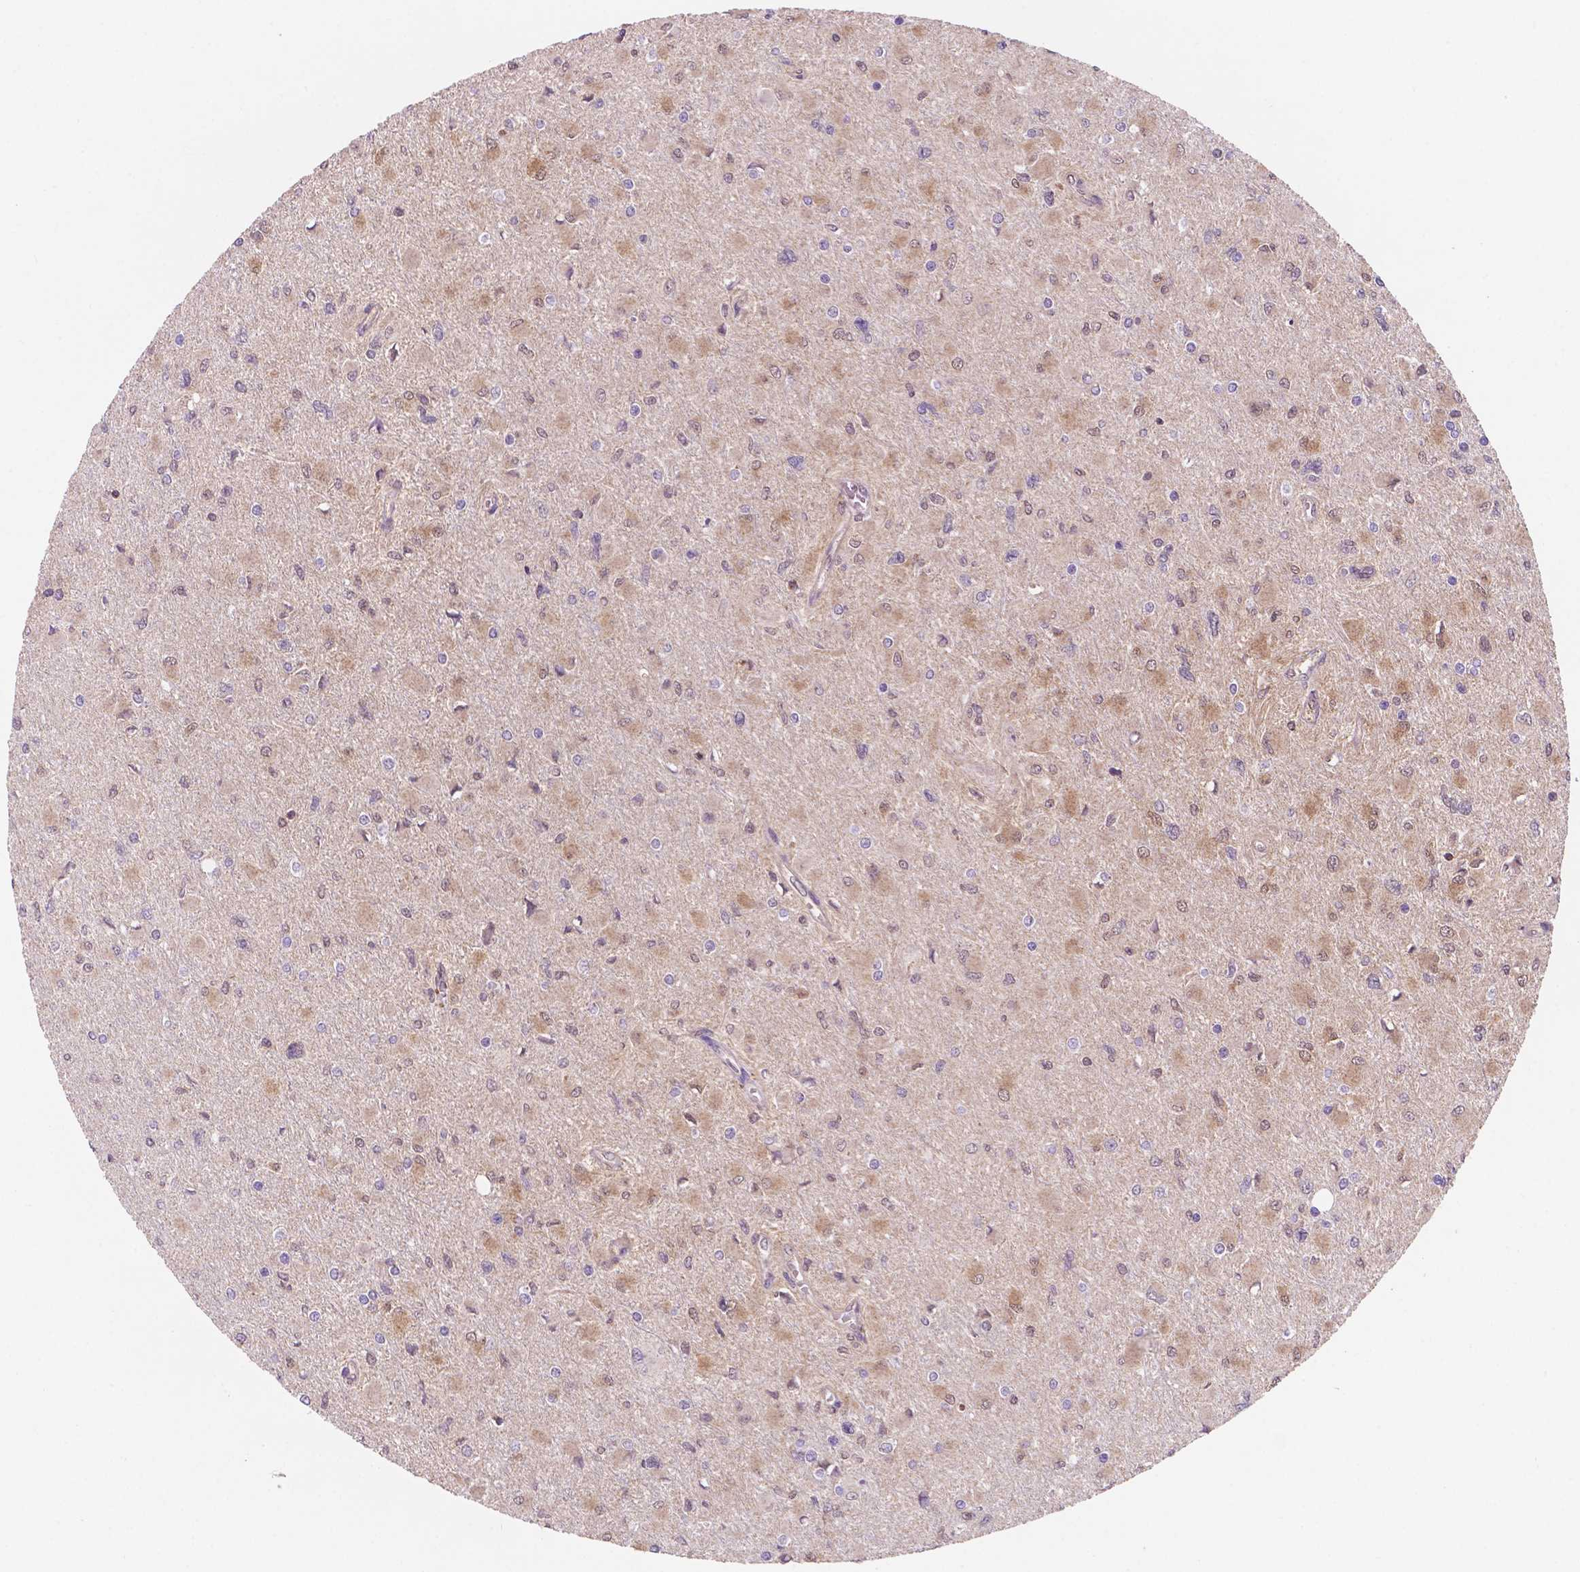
{"staining": {"intensity": "weak", "quantity": "25%-75%", "location": "cytoplasmic/membranous"}, "tissue": "glioma", "cell_type": "Tumor cells", "image_type": "cancer", "snomed": [{"axis": "morphology", "description": "Glioma, malignant, High grade"}, {"axis": "topography", "description": "Cerebral cortex"}], "caption": "Malignant glioma (high-grade) stained for a protein exhibits weak cytoplasmic/membranous positivity in tumor cells. (Stains: DAB in brown, nuclei in blue, Microscopy: brightfield microscopy at high magnification).", "gene": "UBE2L6", "patient": {"sex": "female", "age": 36}}